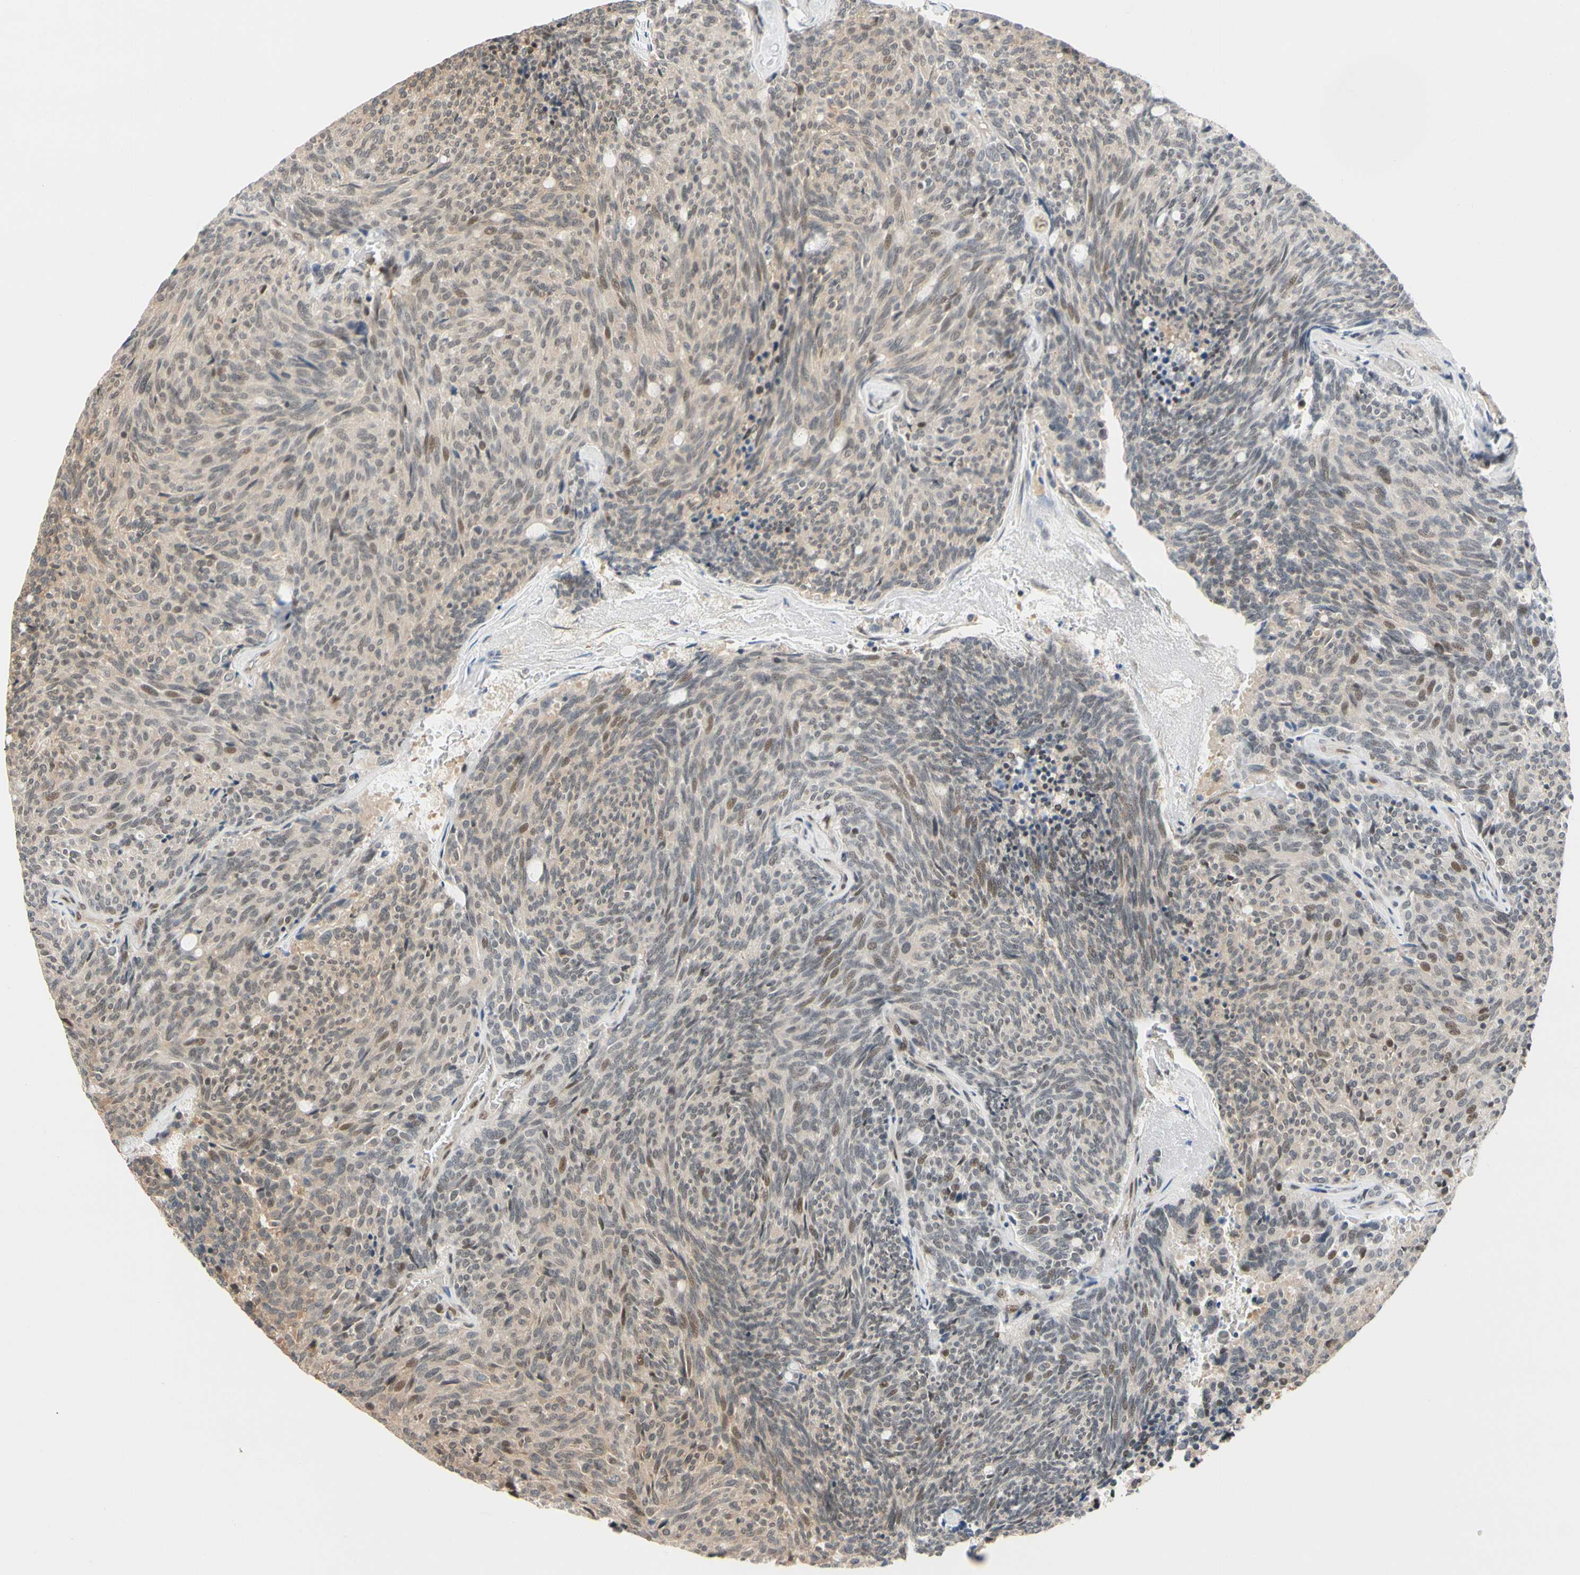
{"staining": {"intensity": "weak", "quantity": "25%-75%", "location": "cytoplasmic/membranous,nuclear"}, "tissue": "carcinoid", "cell_type": "Tumor cells", "image_type": "cancer", "snomed": [{"axis": "morphology", "description": "Carcinoid, malignant, NOS"}, {"axis": "topography", "description": "Pancreas"}], "caption": "Protein staining of carcinoid tissue reveals weak cytoplasmic/membranous and nuclear expression in approximately 25%-75% of tumor cells.", "gene": "TAF4", "patient": {"sex": "female", "age": 54}}